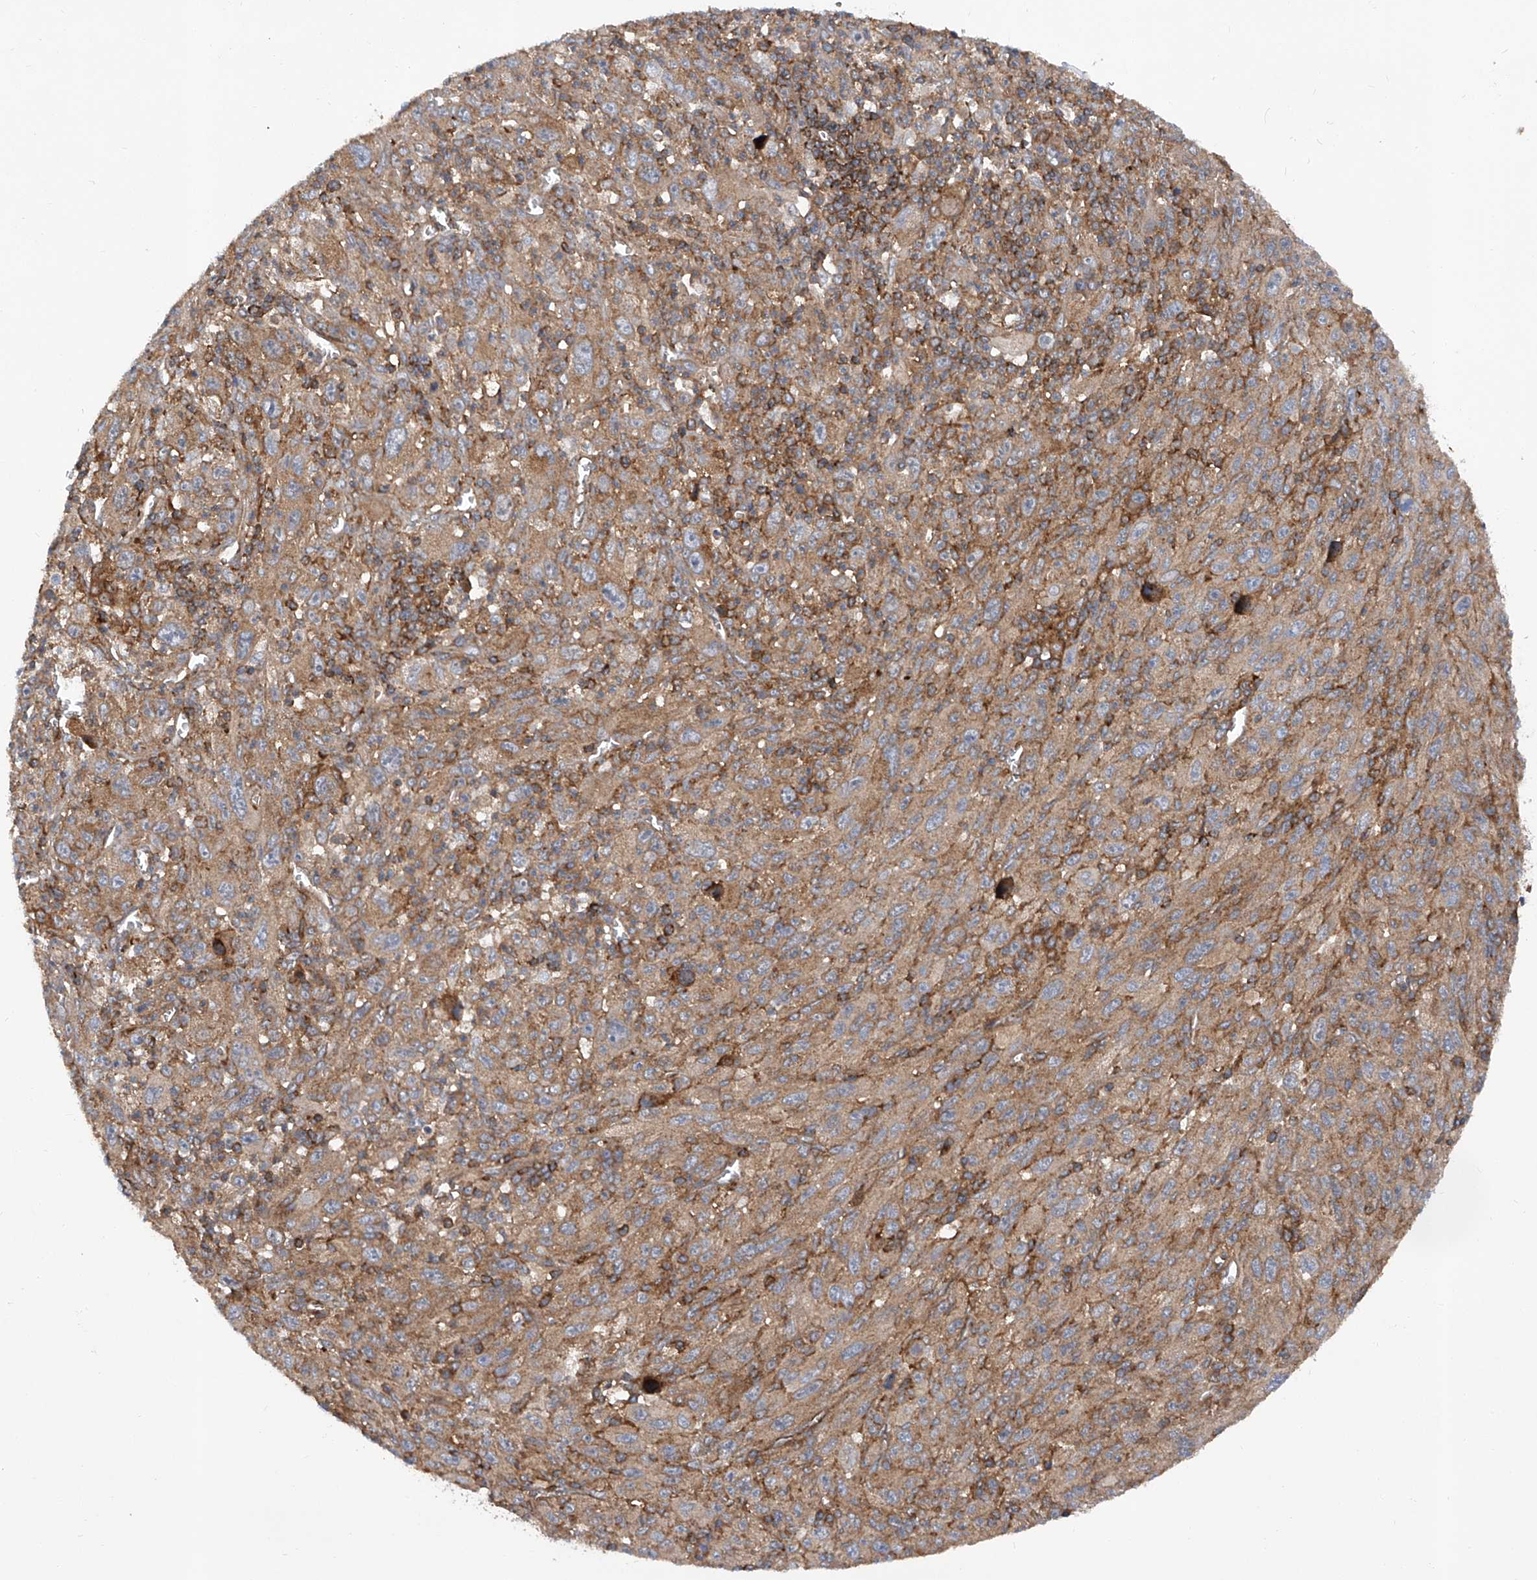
{"staining": {"intensity": "moderate", "quantity": ">75%", "location": "cytoplasmic/membranous"}, "tissue": "melanoma", "cell_type": "Tumor cells", "image_type": "cancer", "snomed": [{"axis": "morphology", "description": "Malignant melanoma, Metastatic site"}, {"axis": "topography", "description": "Skin"}], "caption": "Immunohistochemical staining of melanoma exhibits moderate cytoplasmic/membranous protein staining in approximately >75% of tumor cells.", "gene": "SMAP1", "patient": {"sex": "female", "age": 56}}